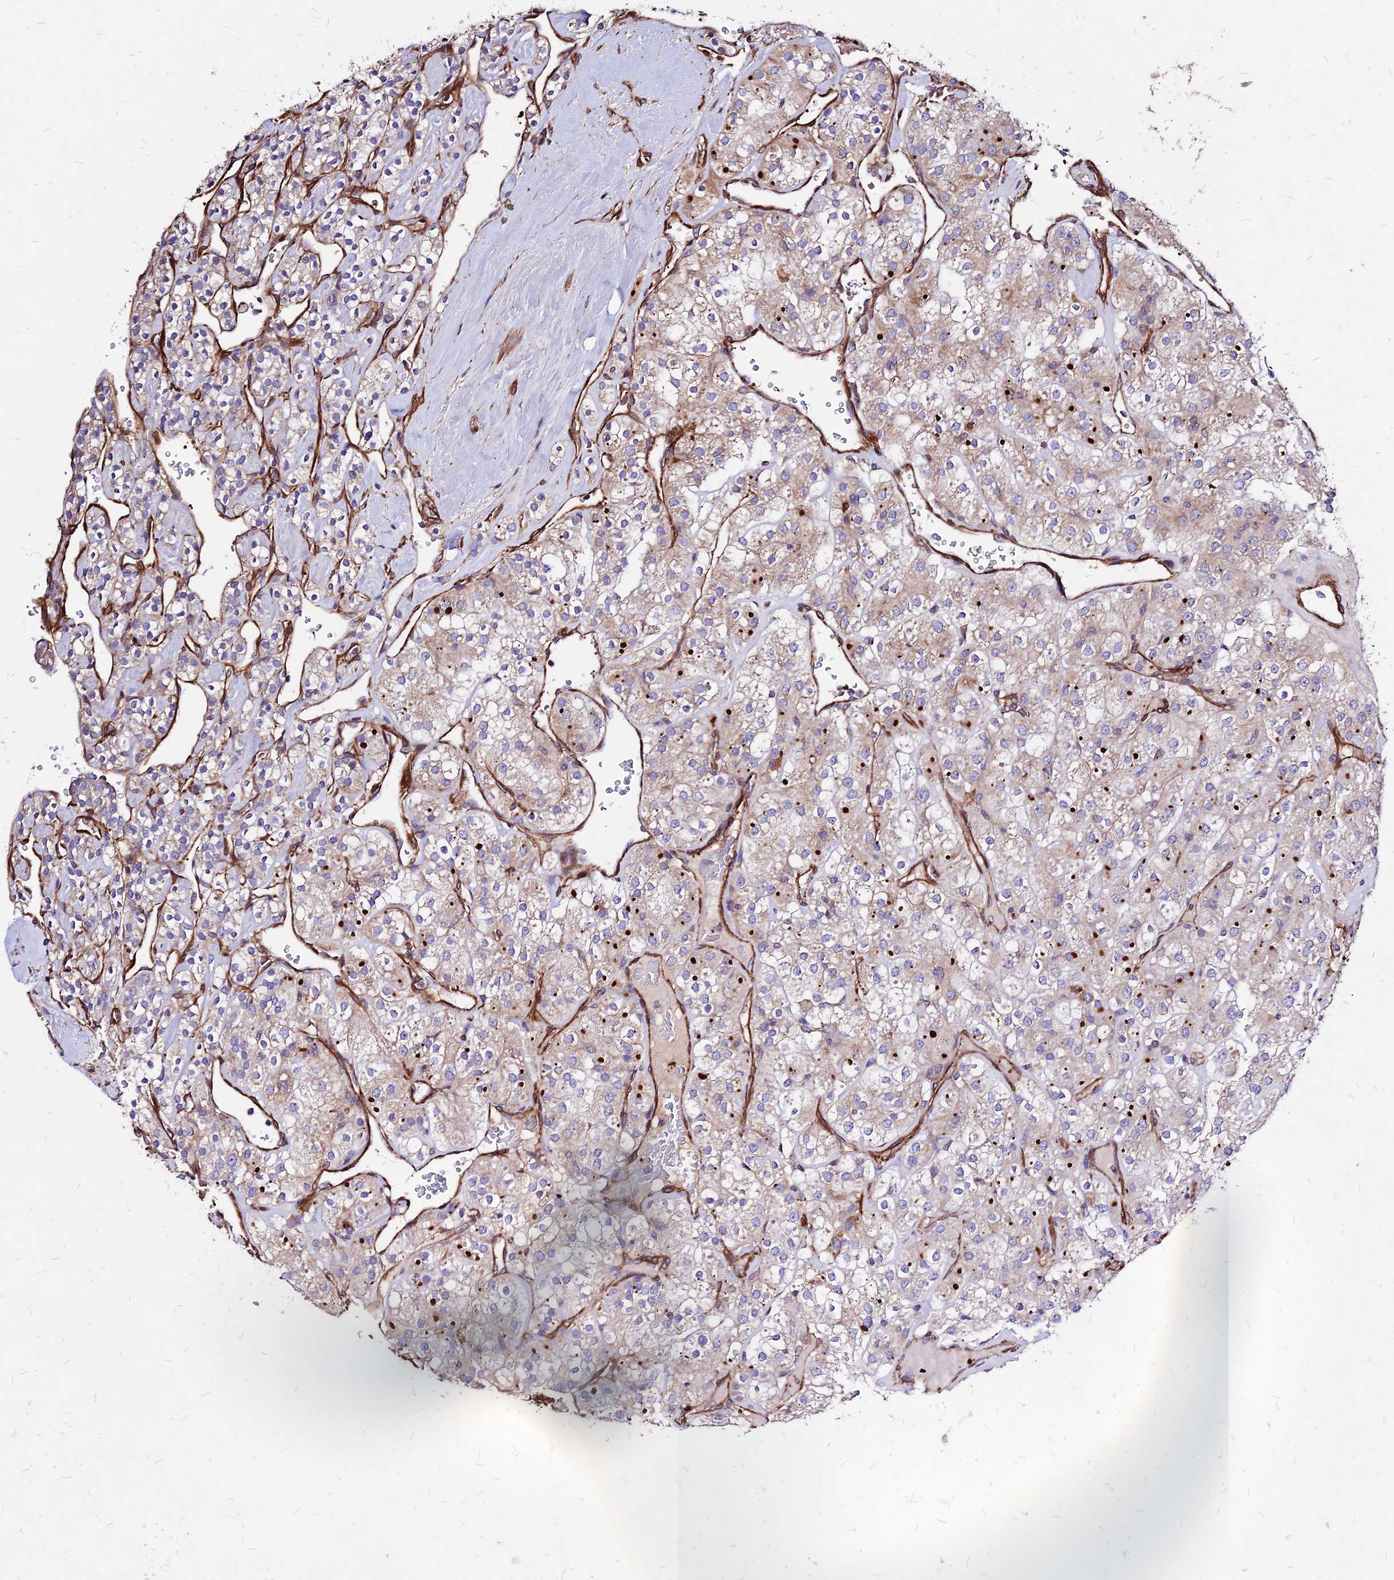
{"staining": {"intensity": "strong", "quantity": "<25%", "location": "cytoplasmic/membranous"}, "tissue": "renal cancer", "cell_type": "Tumor cells", "image_type": "cancer", "snomed": [{"axis": "morphology", "description": "Adenocarcinoma, NOS"}, {"axis": "topography", "description": "Kidney"}], "caption": "A histopathology image of renal cancer (adenocarcinoma) stained for a protein demonstrates strong cytoplasmic/membranous brown staining in tumor cells.", "gene": "EFCC1", "patient": {"sex": "male", "age": 77}}